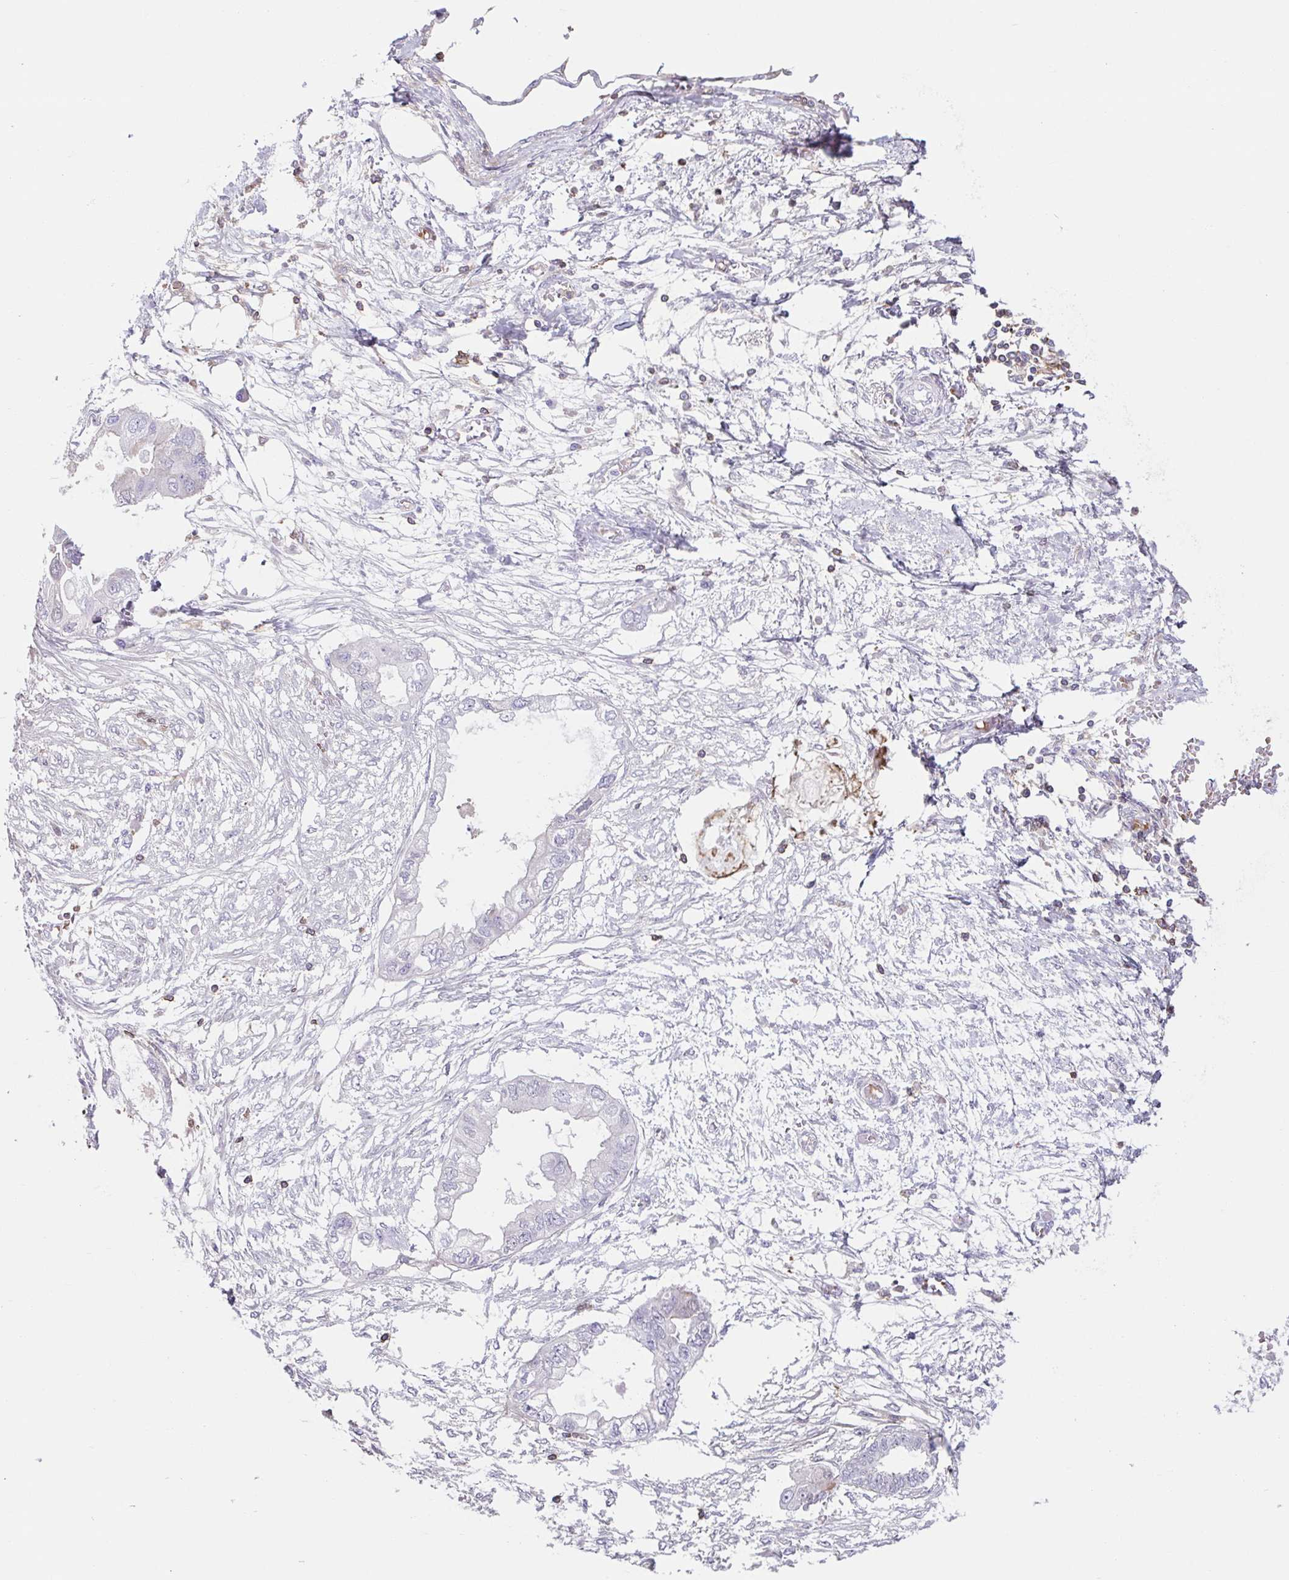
{"staining": {"intensity": "negative", "quantity": "none", "location": "none"}, "tissue": "endometrial cancer", "cell_type": "Tumor cells", "image_type": "cancer", "snomed": [{"axis": "morphology", "description": "Adenocarcinoma, NOS"}, {"axis": "morphology", "description": "Adenocarcinoma, metastatic, NOS"}, {"axis": "topography", "description": "Adipose tissue"}, {"axis": "topography", "description": "Endometrium"}], "caption": "The image reveals no significant expression in tumor cells of endometrial adenocarcinoma. (DAB (3,3'-diaminobenzidine) immunohistochemistry with hematoxylin counter stain).", "gene": "TPRG1", "patient": {"sex": "female", "age": 67}}